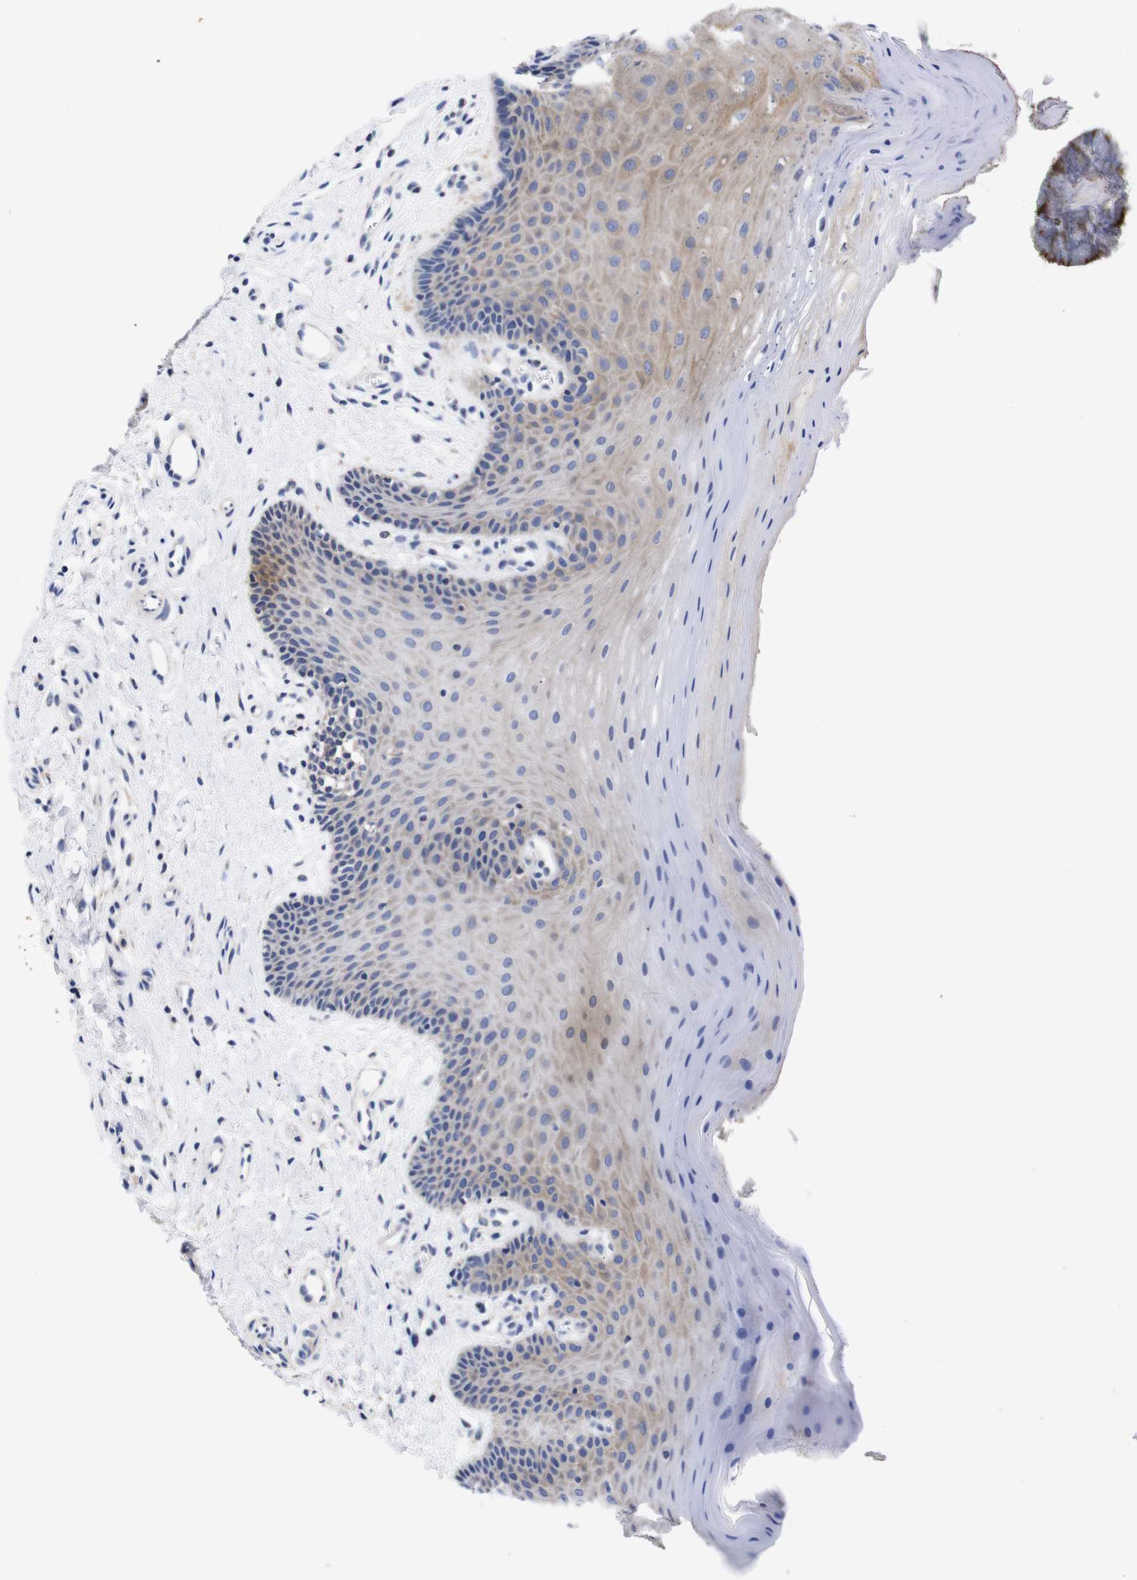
{"staining": {"intensity": "weak", "quantity": "25%-75%", "location": "cytoplasmic/membranous"}, "tissue": "oral mucosa", "cell_type": "Squamous epithelial cells", "image_type": "normal", "snomed": [{"axis": "morphology", "description": "Normal tissue, NOS"}, {"axis": "topography", "description": "Skeletal muscle"}, {"axis": "topography", "description": "Oral tissue"}], "caption": "IHC of unremarkable human oral mucosa shows low levels of weak cytoplasmic/membranous expression in about 25%-75% of squamous epithelial cells. (DAB IHC, brown staining for protein, blue staining for nuclei).", "gene": "OPN3", "patient": {"sex": "male", "age": 58}}